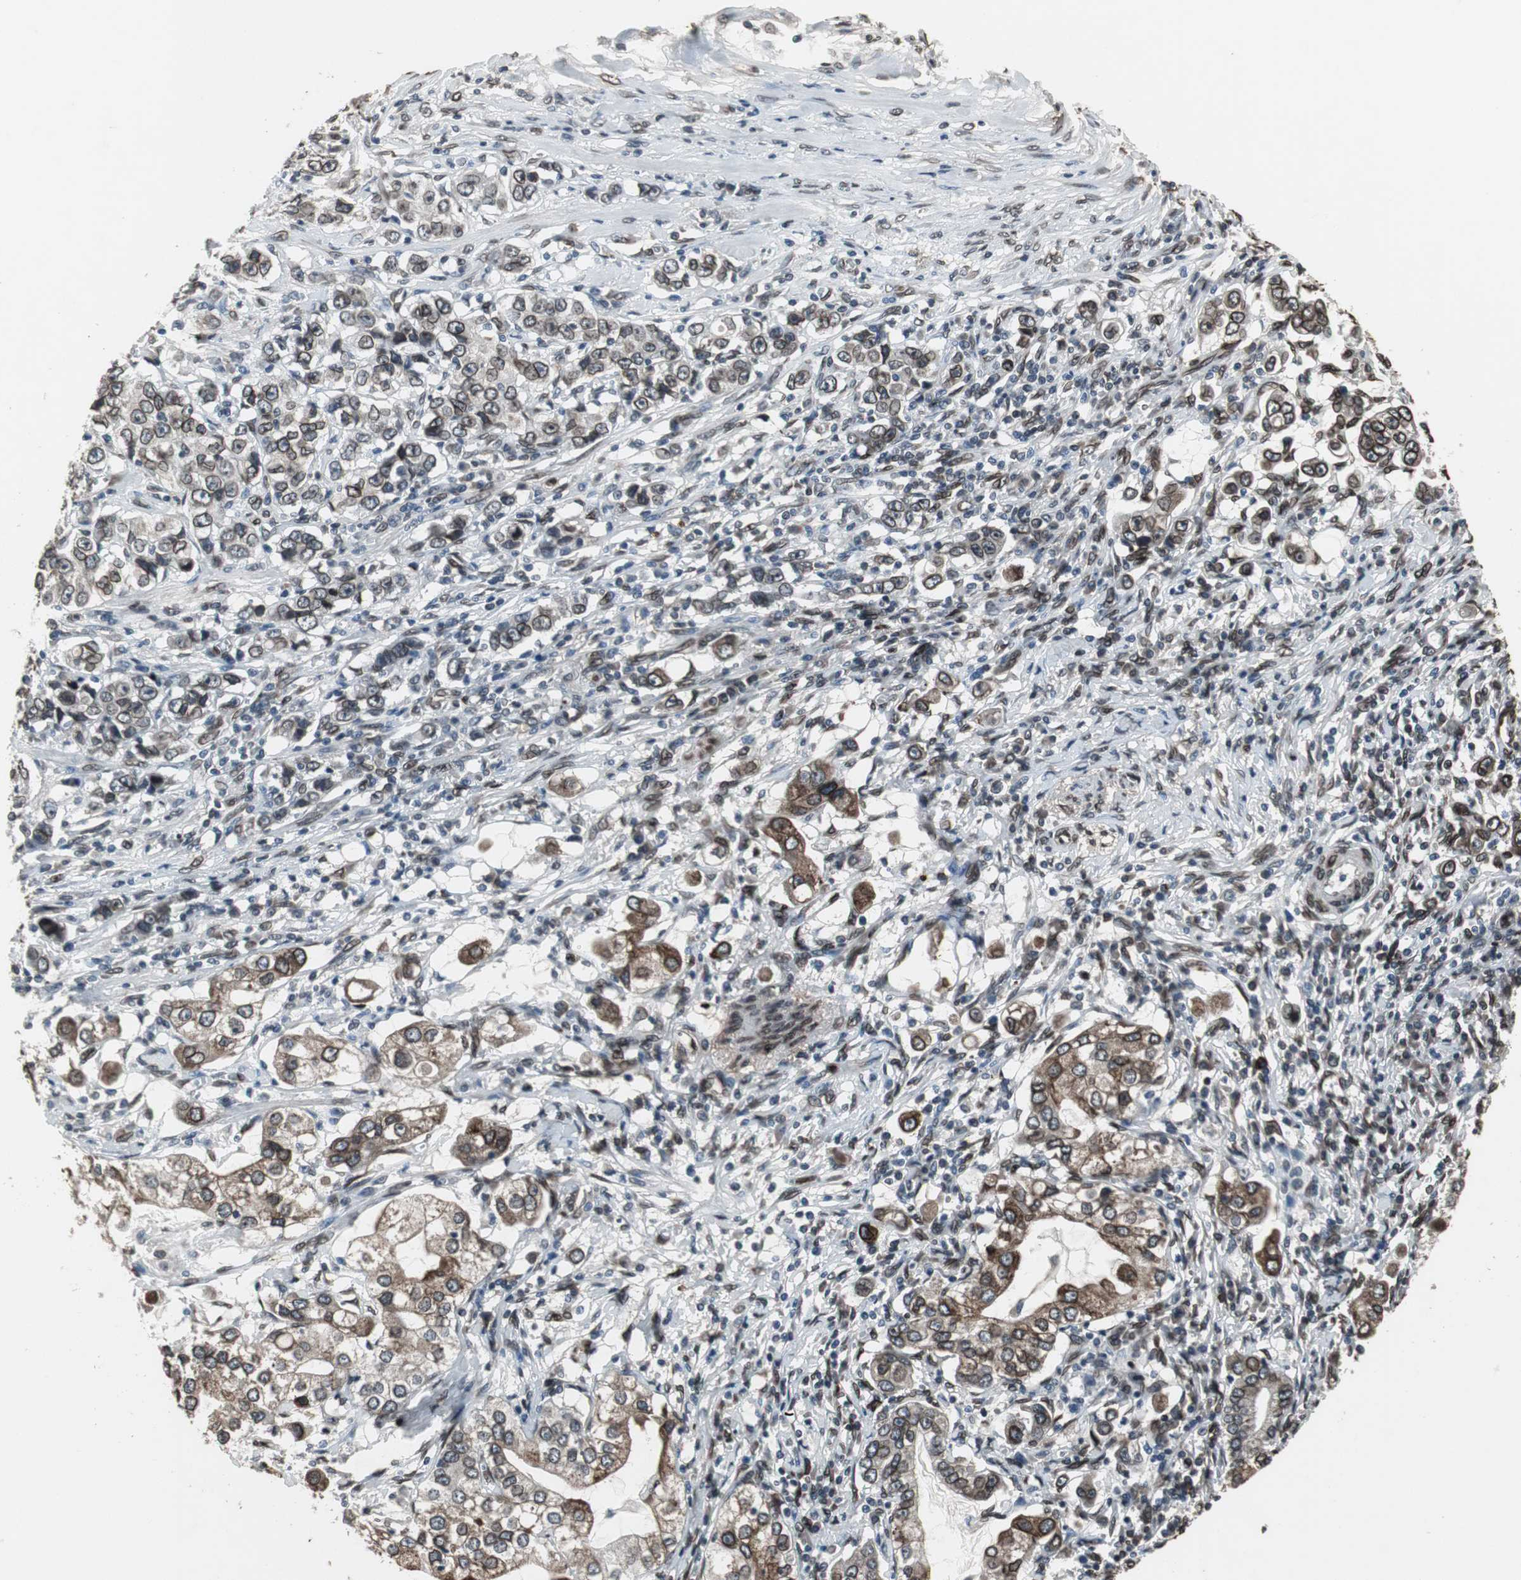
{"staining": {"intensity": "strong", "quantity": ">75%", "location": "cytoplasmic/membranous,nuclear"}, "tissue": "stomach cancer", "cell_type": "Tumor cells", "image_type": "cancer", "snomed": [{"axis": "morphology", "description": "Adenocarcinoma, NOS"}, {"axis": "topography", "description": "Stomach, lower"}], "caption": "Stomach cancer (adenocarcinoma) was stained to show a protein in brown. There is high levels of strong cytoplasmic/membranous and nuclear staining in approximately >75% of tumor cells.", "gene": "LMNA", "patient": {"sex": "female", "age": 72}}